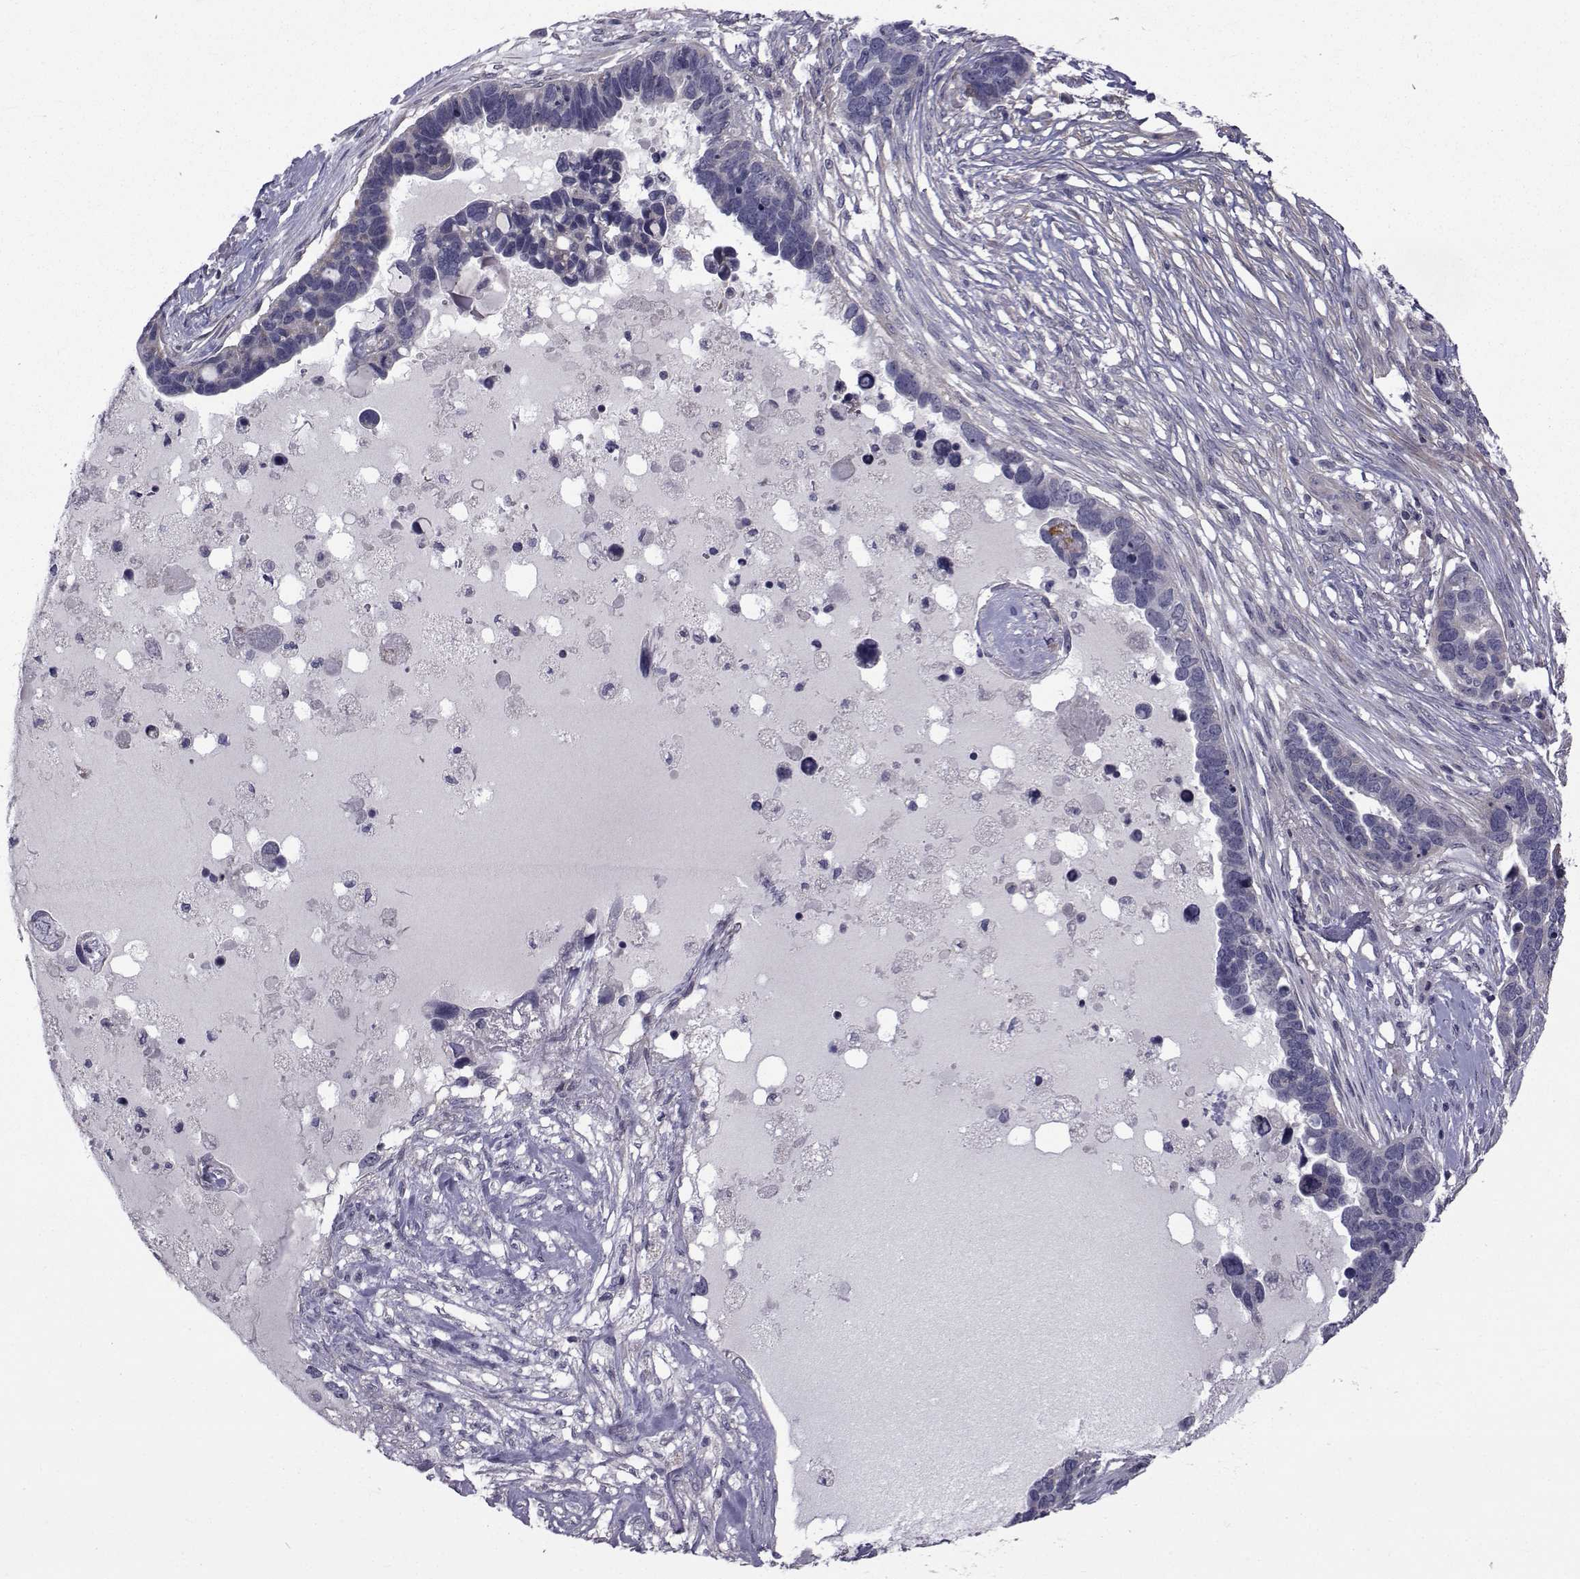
{"staining": {"intensity": "negative", "quantity": "none", "location": "none"}, "tissue": "ovarian cancer", "cell_type": "Tumor cells", "image_type": "cancer", "snomed": [{"axis": "morphology", "description": "Cystadenocarcinoma, serous, NOS"}, {"axis": "topography", "description": "Ovary"}], "caption": "Immunohistochemistry (IHC) micrograph of neoplastic tissue: human ovarian serous cystadenocarcinoma stained with DAB shows no significant protein expression in tumor cells. Nuclei are stained in blue.", "gene": "CFAP74", "patient": {"sex": "female", "age": 54}}